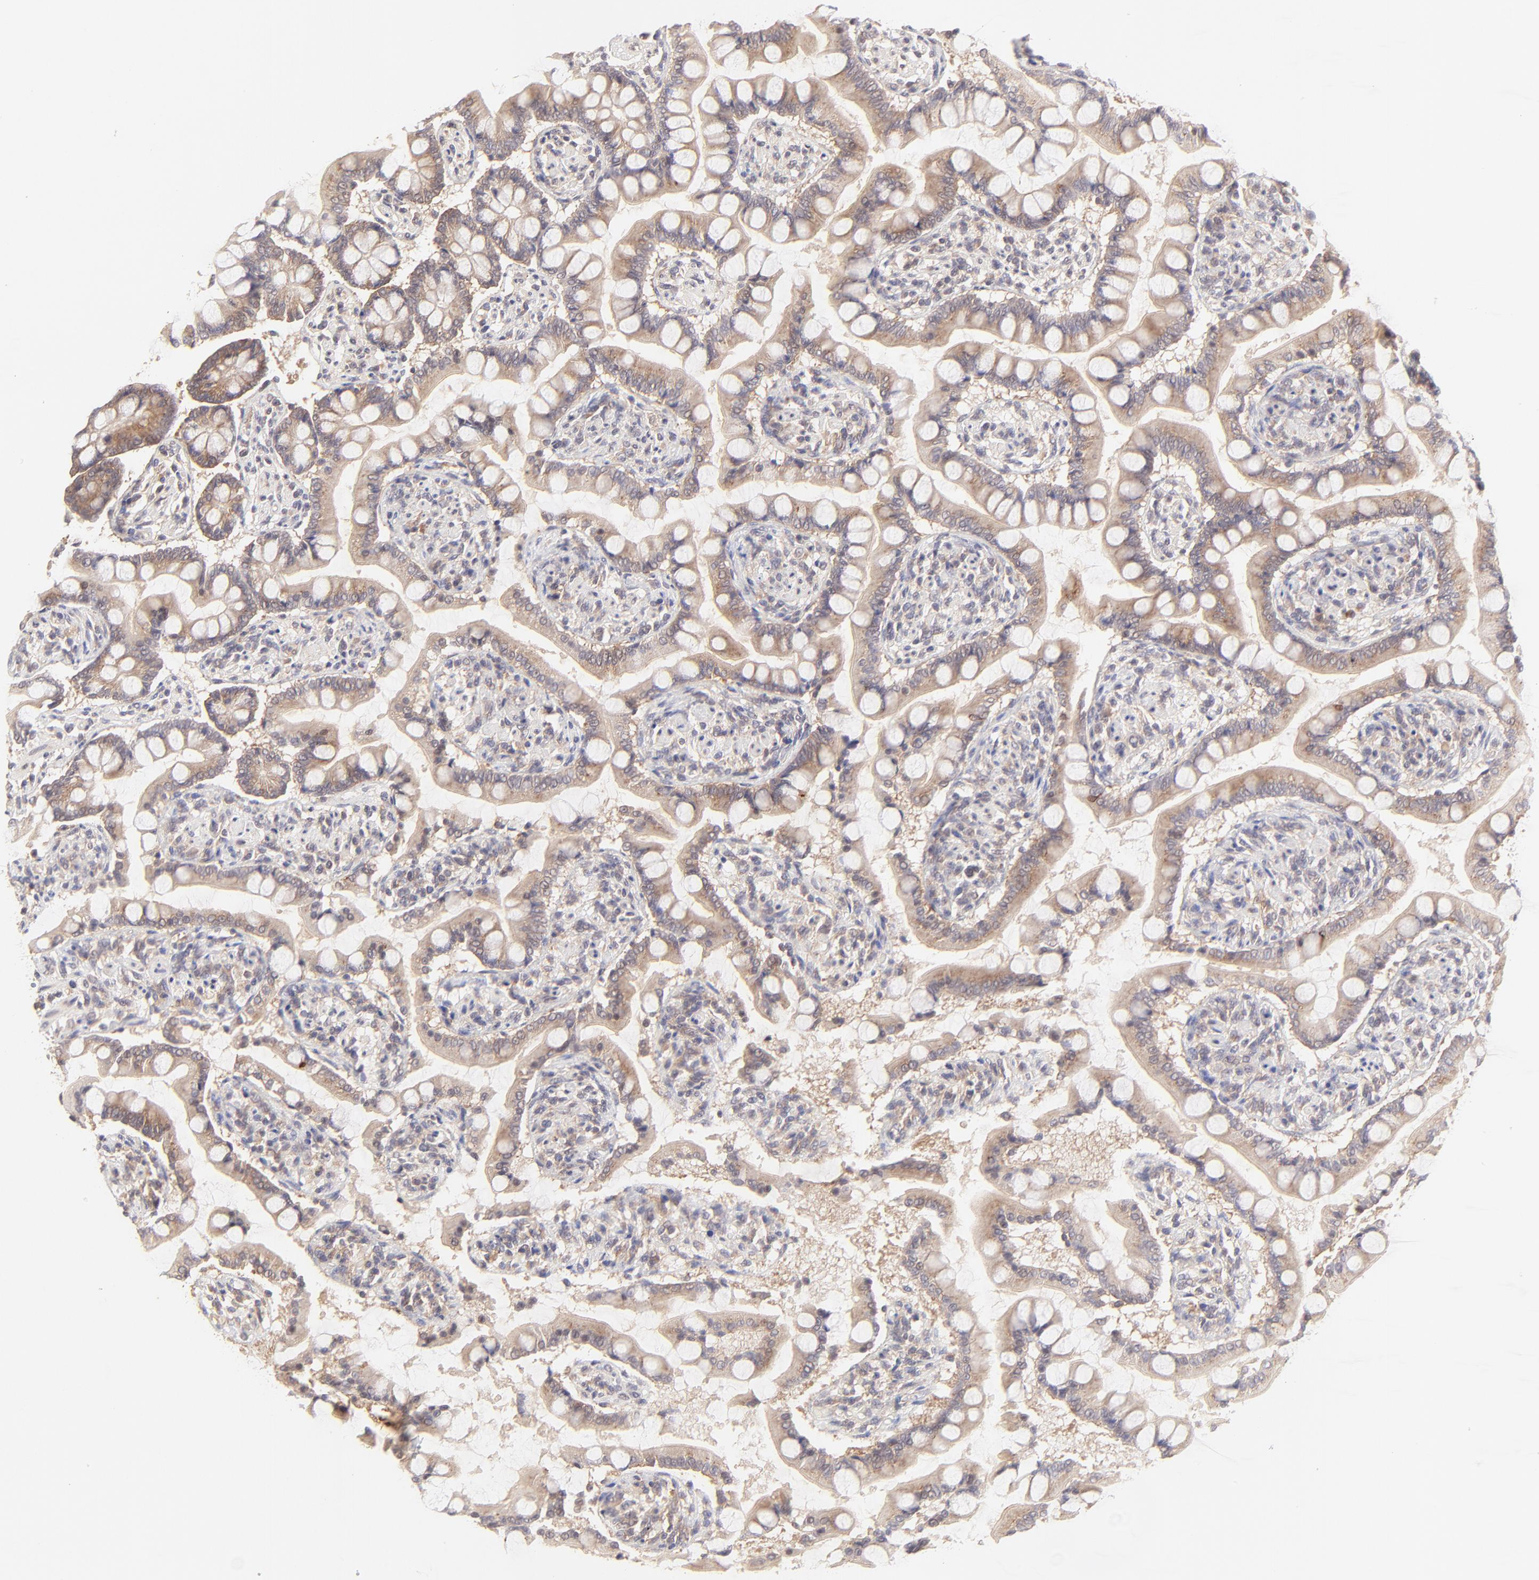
{"staining": {"intensity": "moderate", "quantity": ">75%", "location": "cytoplasmic/membranous"}, "tissue": "small intestine", "cell_type": "Glandular cells", "image_type": "normal", "snomed": [{"axis": "morphology", "description": "Normal tissue, NOS"}, {"axis": "topography", "description": "Small intestine"}], "caption": "Brown immunohistochemical staining in normal small intestine demonstrates moderate cytoplasmic/membranous expression in about >75% of glandular cells.", "gene": "TNRC6B", "patient": {"sex": "male", "age": 41}}